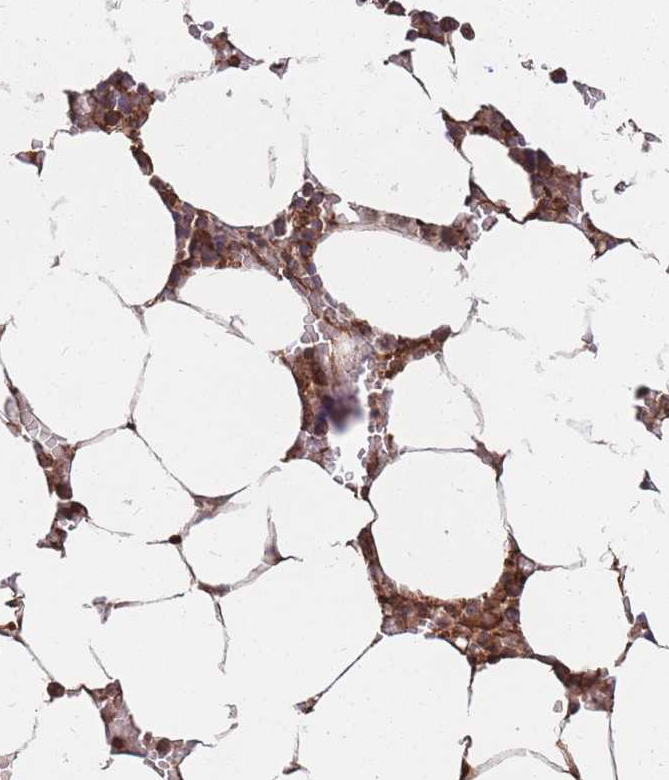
{"staining": {"intensity": "strong", "quantity": "25%-75%", "location": "cytoplasmic/membranous"}, "tissue": "bone marrow", "cell_type": "Hematopoietic cells", "image_type": "normal", "snomed": [{"axis": "morphology", "description": "Normal tissue, NOS"}, {"axis": "topography", "description": "Bone marrow"}], "caption": "Unremarkable bone marrow shows strong cytoplasmic/membranous staining in about 25%-75% of hematopoietic cells.", "gene": "RASSF2", "patient": {"sex": "male", "age": 70}}